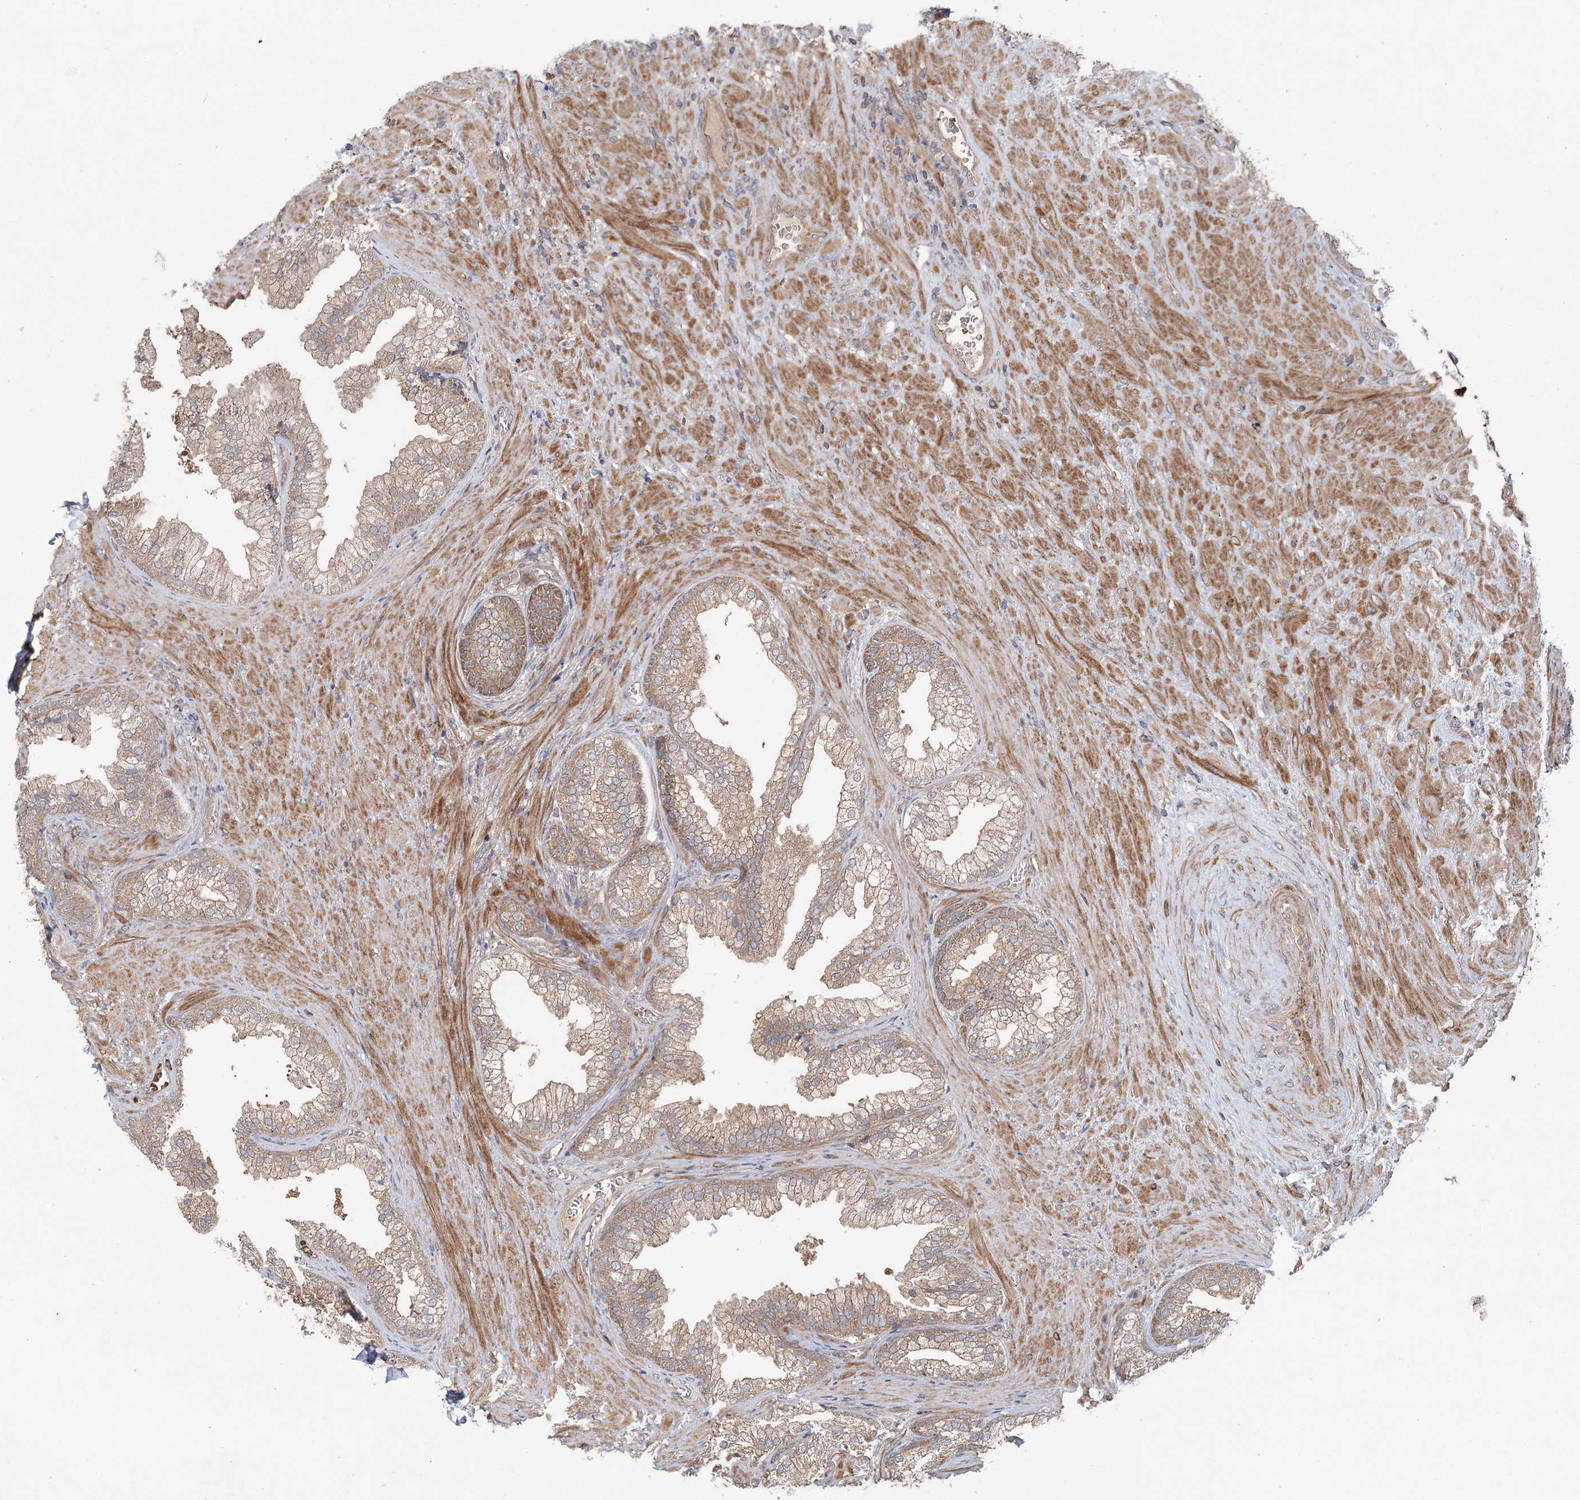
{"staining": {"intensity": "moderate", "quantity": ">75%", "location": "cytoplasmic/membranous"}, "tissue": "prostate", "cell_type": "Glandular cells", "image_type": "normal", "snomed": [{"axis": "morphology", "description": "Normal tissue, NOS"}, {"axis": "topography", "description": "Prostate"}], "caption": "Immunohistochemistry (DAB) staining of normal human prostate reveals moderate cytoplasmic/membranous protein positivity in approximately >75% of glandular cells. (DAB (3,3'-diaminobenzidine) = brown stain, brightfield microscopy at high magnification).", "gene": "ENSG00000273217", "patient": {"sex": "male", "age": 76}}